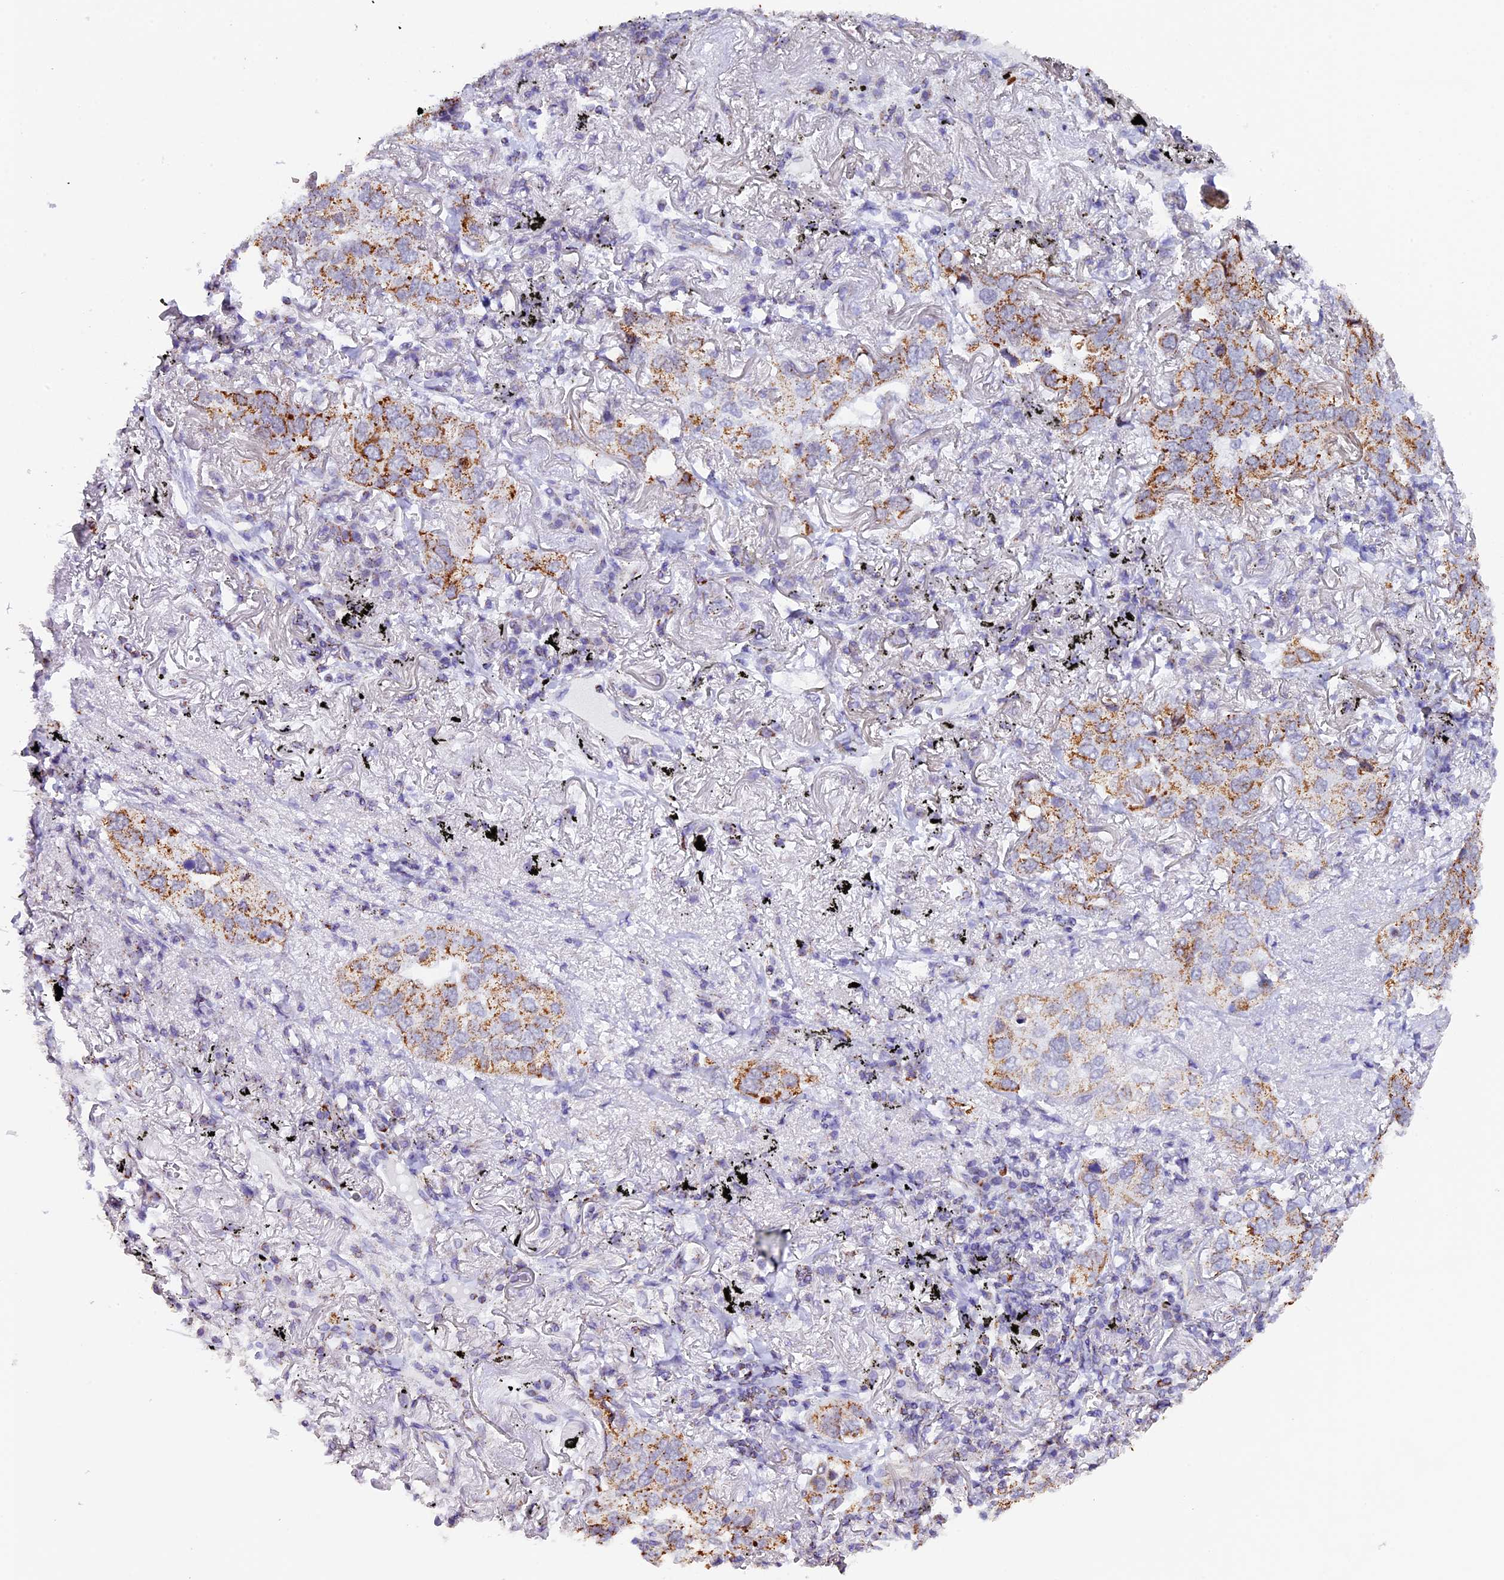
{"staining": {"intensity": "moderate", "quantity": "<25%", "location": "cytoplasmic/membranous"}, "tissue": "lung cancer", "cell_type": "Tumor cells", "image_type": "cancer", "snomed": [{"axis": "morphology", "description": "Adenocarcinoma, NOS"}, {"axis": "topography", "description": "Lung"}], "caption": "Protein expression analysis of adenocarcinoma (lung) exhibits moderate cytoplasmic/membranous staining in about <25% of tumor cells.", "gene": "TFAM", "patient": {"sex": "male", "age": 65}}